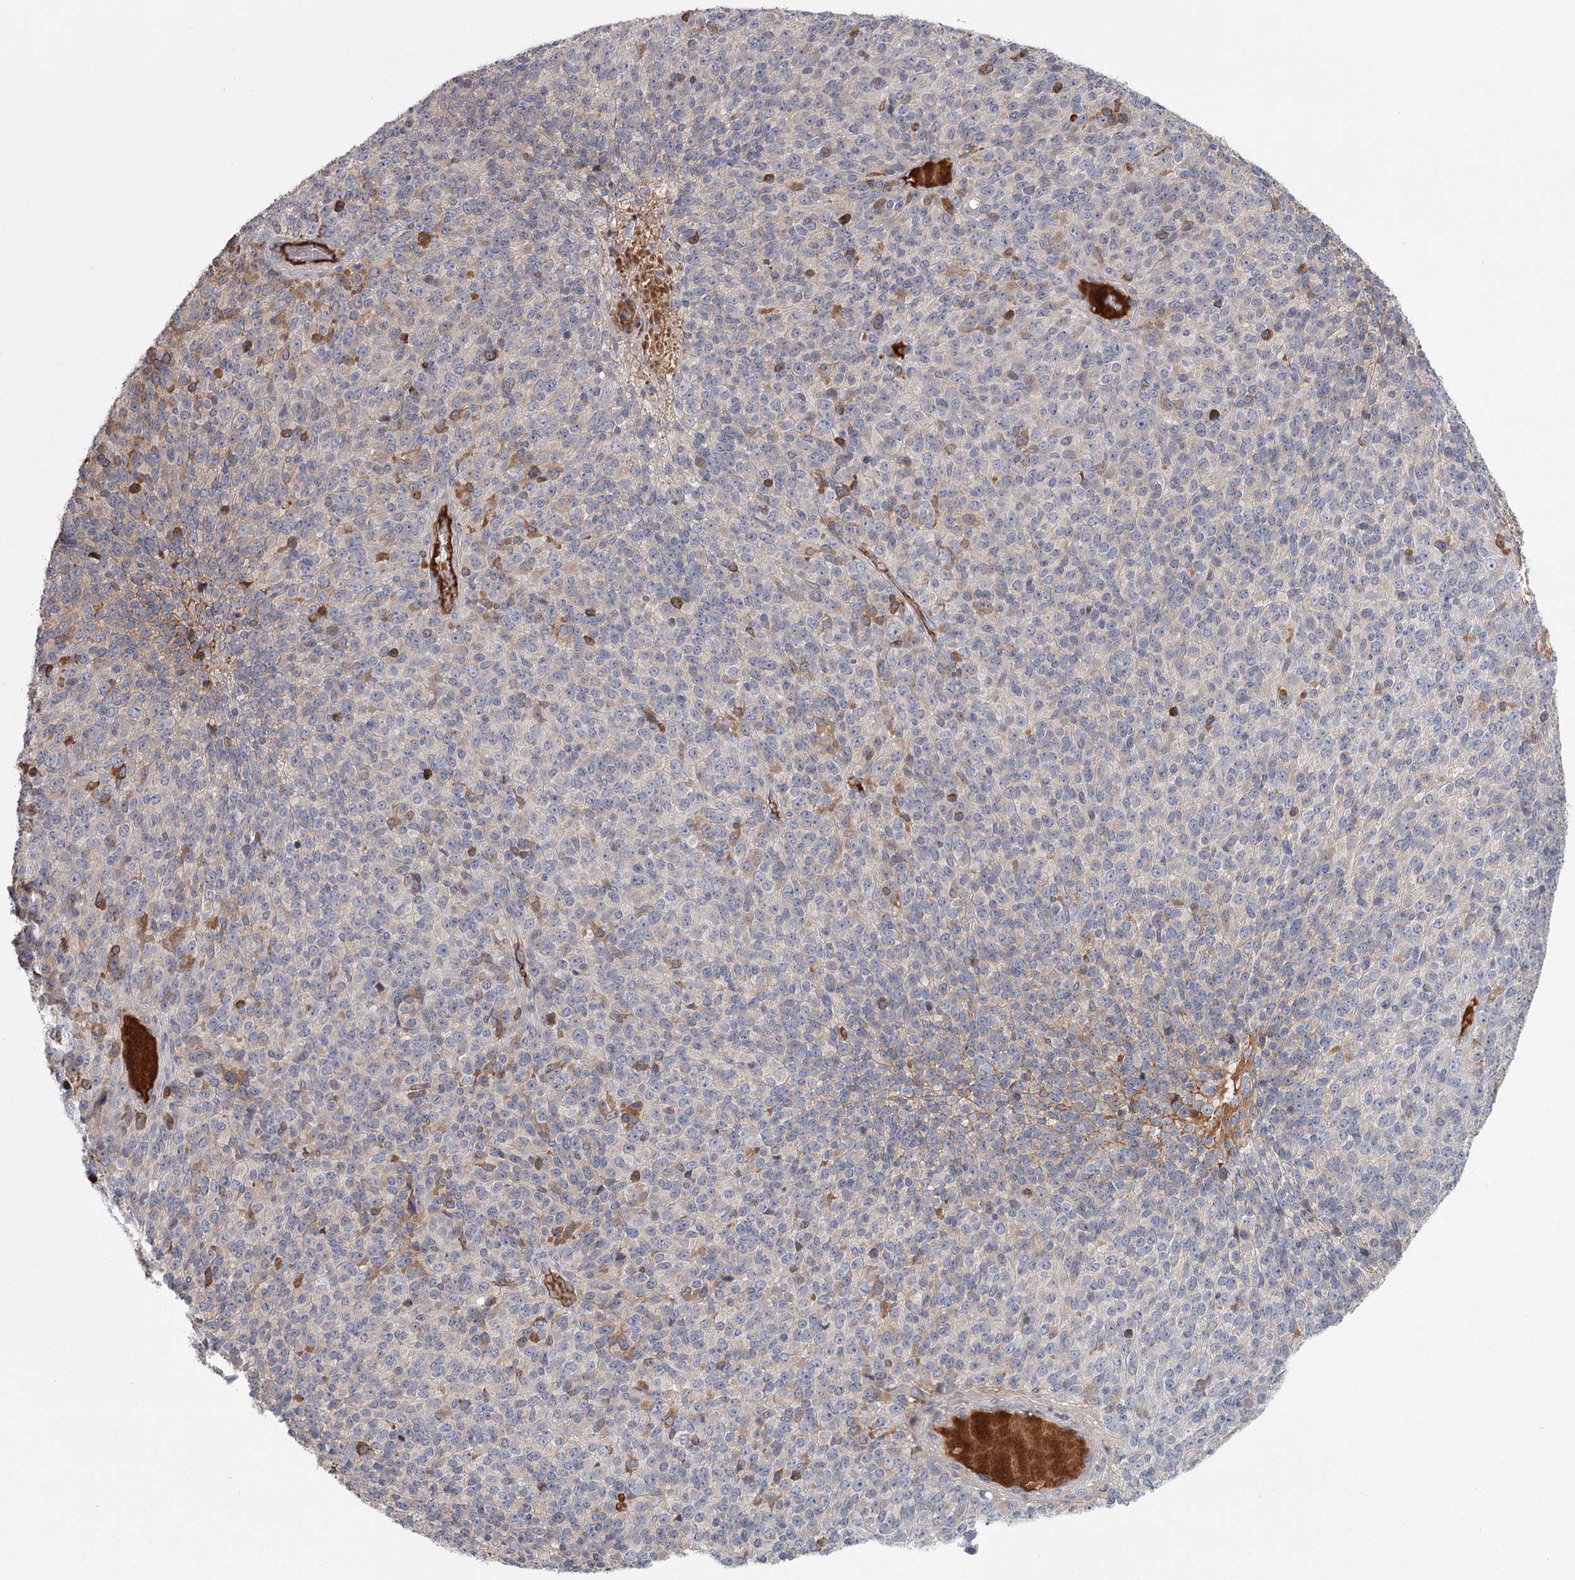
{"staining": {"intensity": "negative", "quantity": "none", "location": "none"}, "tissue": "melanoma", "cell_type": "Tumor cells", "image_type": "cancer", "snomed": [{"axis": "morphology", "description": "Malignant melanoma, Metastatic site"}, {"axis": "topography", "description": "Brain"}], "caption": "Tumor cells show no significant protein positivity in melanoma.", "gene": "DHRS9", "patient": {"sex": "female", "age": 56}}